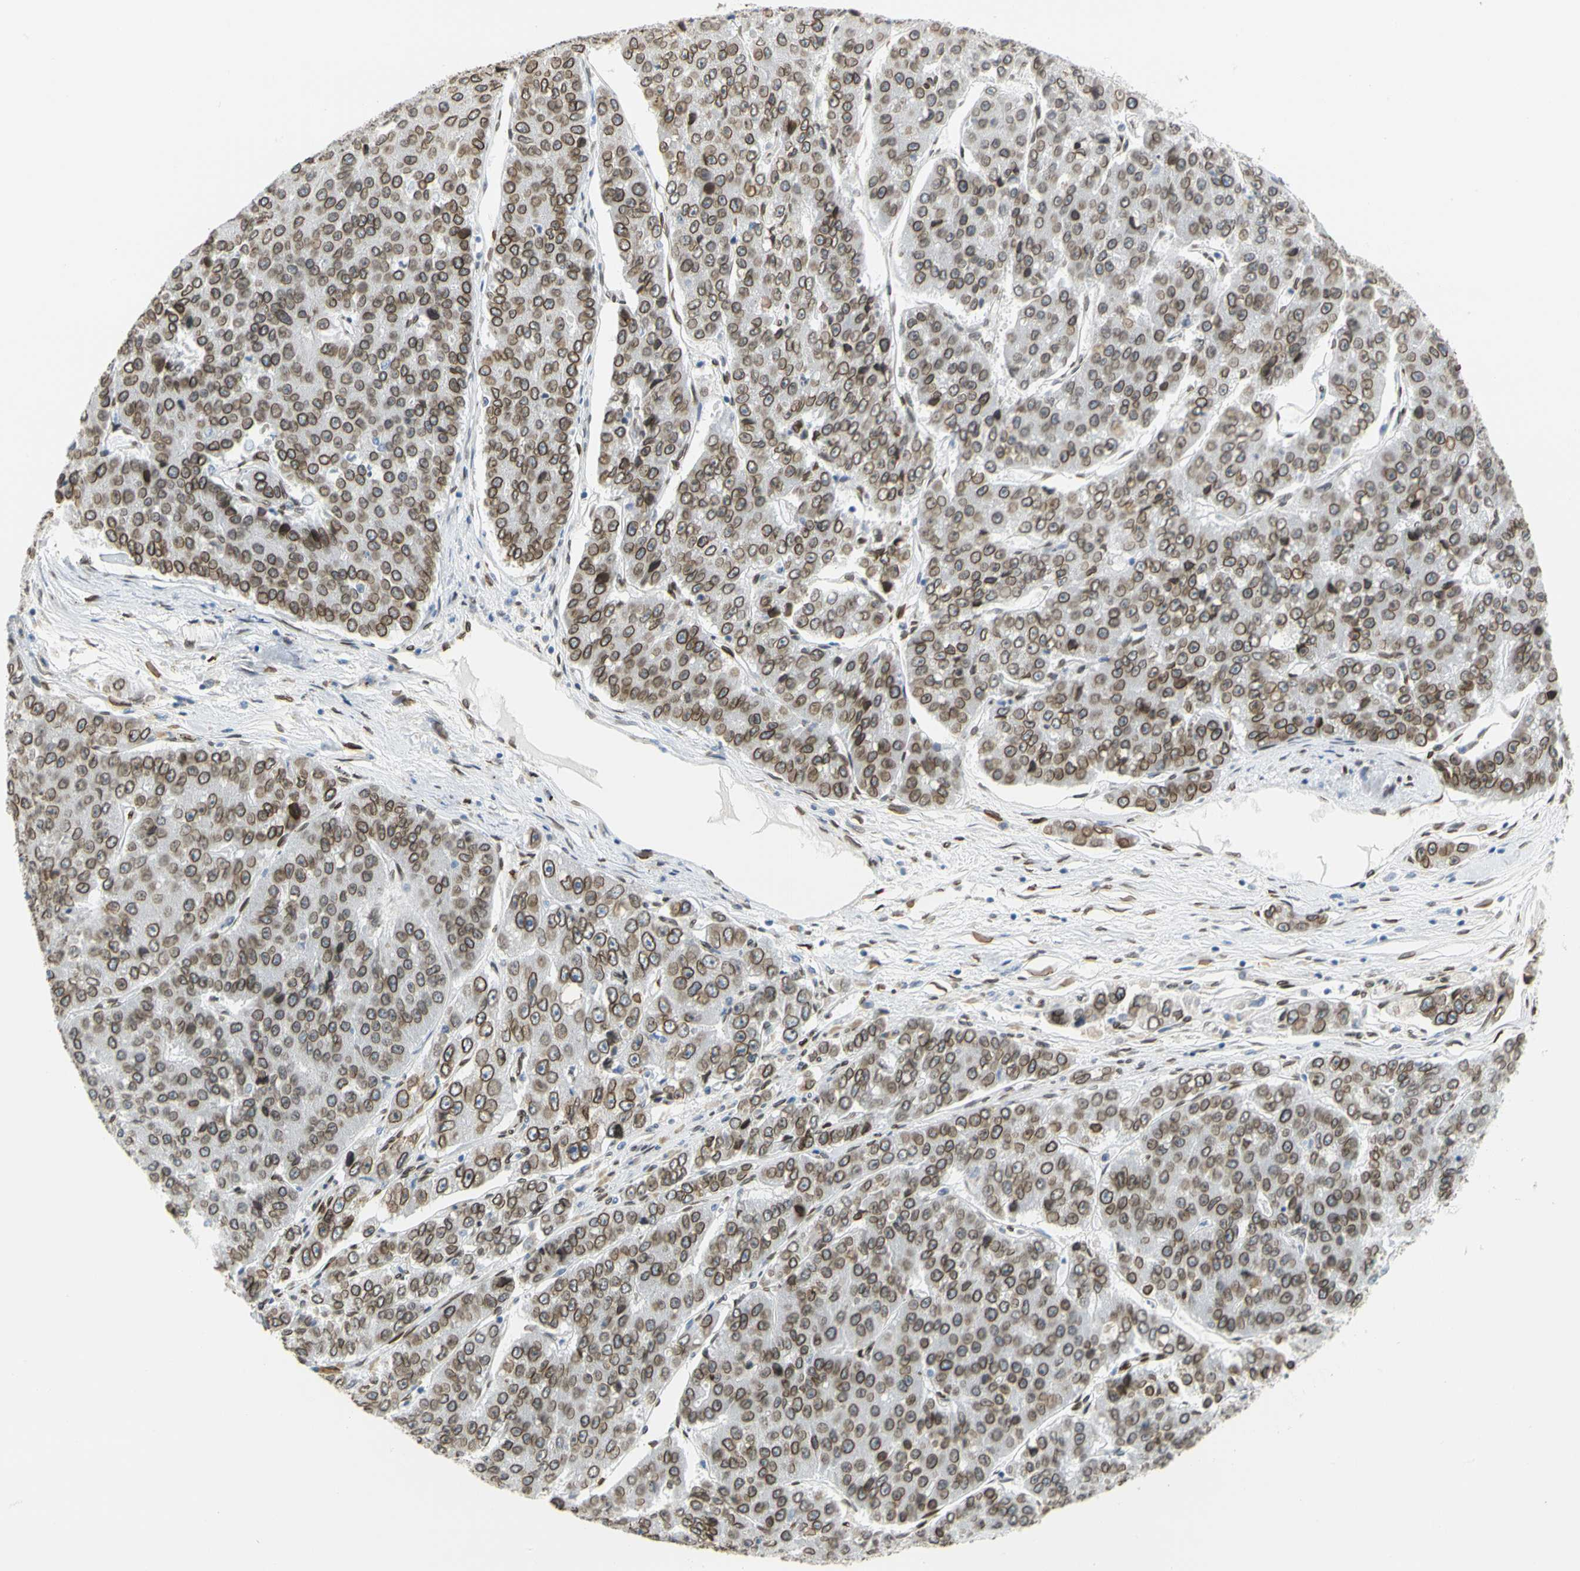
{"staining": {"intensity": "moderate", "quantity": ">75%", "location": "cytoplasmic/membranous,nuclear"}, "tissue": "pancreatic cancer", "cell_type": "Tumor cells", "image_type": "cancer", "snomed": [{"axis": "morphology", "description": "Adenocarcinoma, NOS"}, {"axis": "topography", "description": "Pancreas"}], "caption": "Protein expression analysis of pancreatic cancer (adenocarcinoma) reveals moderate cytoplasmic/membranous and nuclear staining in about >75% of tumor cells. The staining was performed using DAB, with brown indicating positive protein expression. Nuclei are stained blue with hematoxylin.", "gene": "SUN1", "patient": {"sex": "male", "age": 50}}